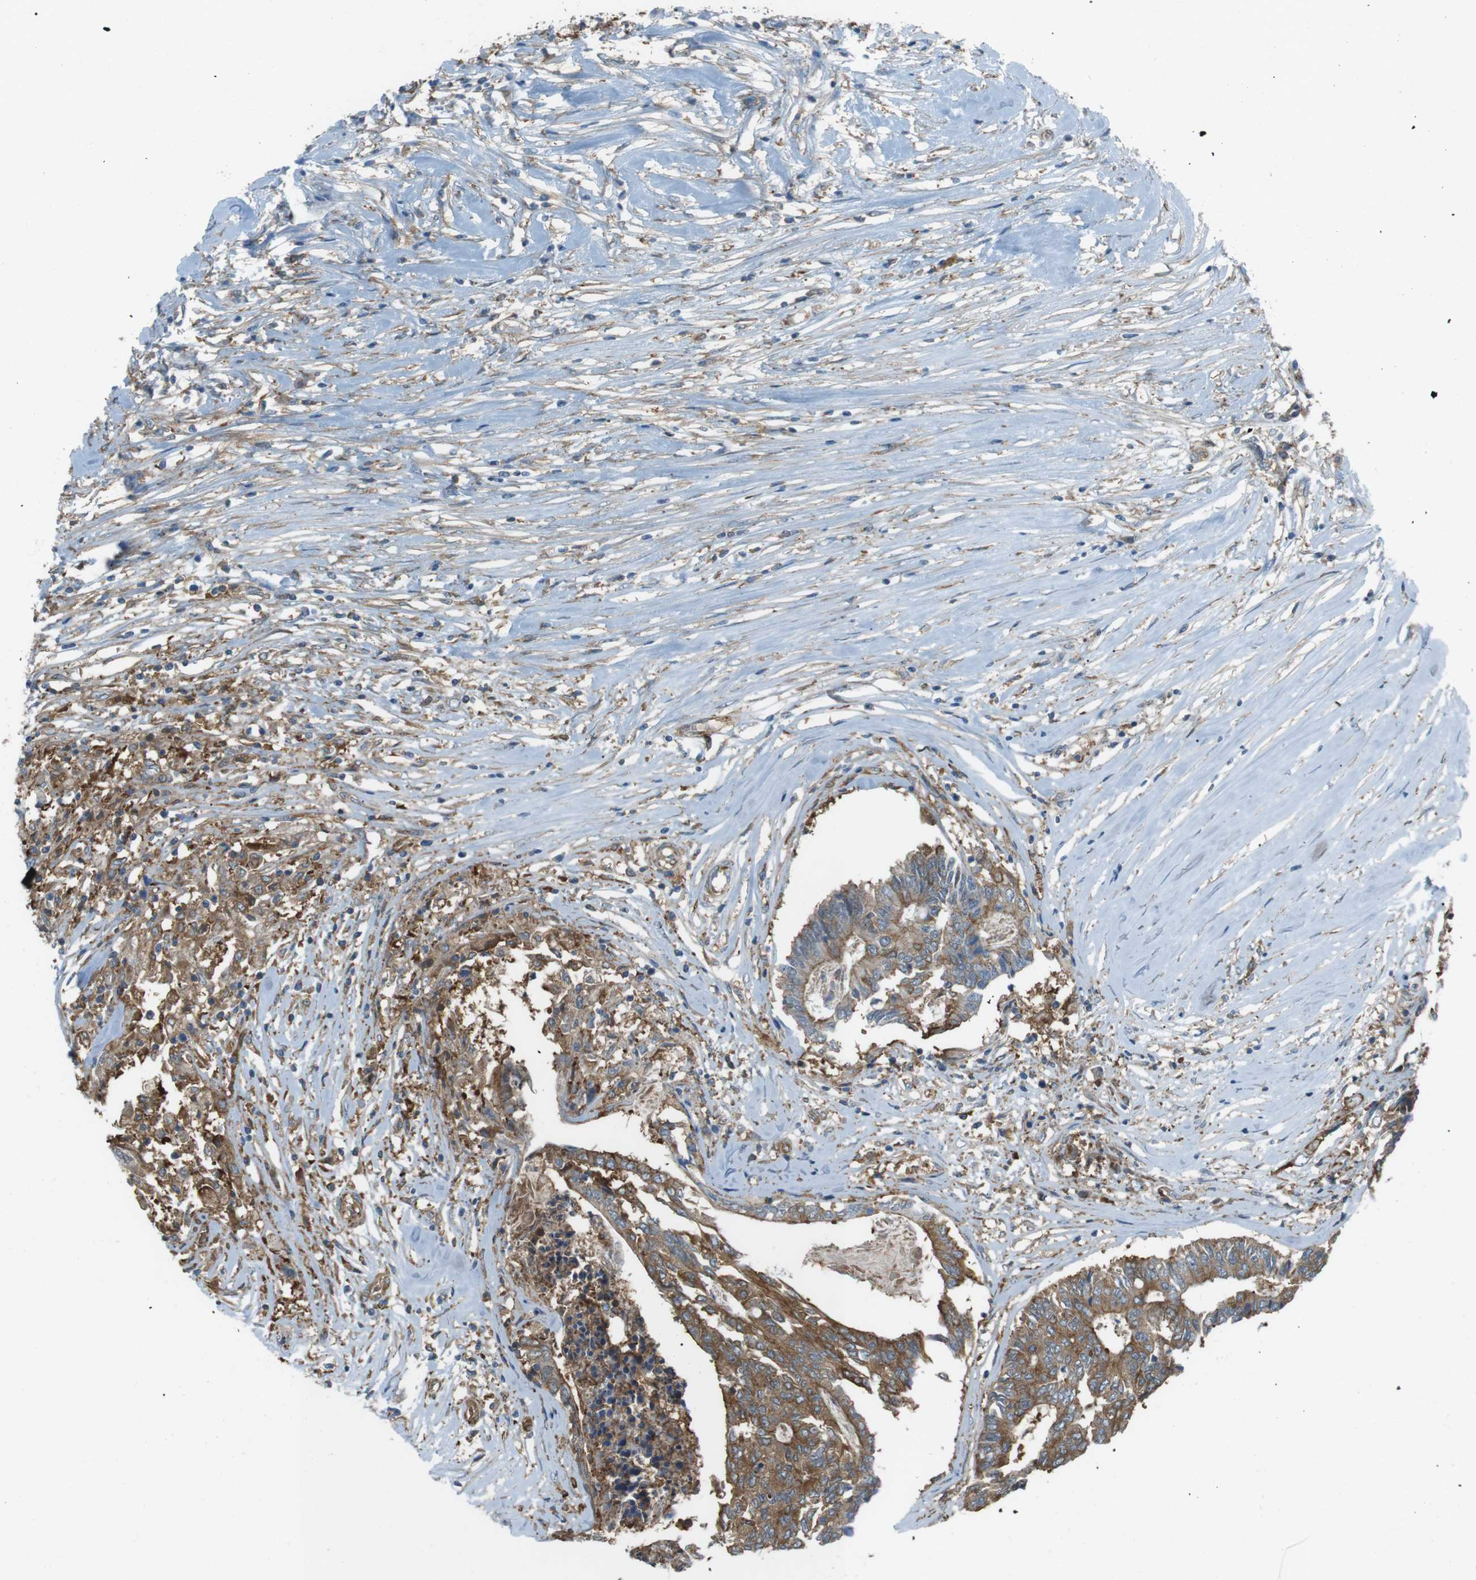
{"staining": {"intensity": "moderate", "quantity": ">75%", "location": "cytoplasmic/membranous"}, "tissue": "colorectal cancer", "cell_type": "Tumor cells", "image_type": "cancer", "snomed": [{"axis": "morphology", "description": "Adenocarcinoma, NOS"}, {"axis": "topography", "description": "Rectum"}], "caption": "Tumor cells reveal medium levels of moderate cytoplasmic/membranous expression in about >75% of cells in human colorectal adenocarcinoma. (DAB (3,3'-diaminobenzidine) IHC, brown staining for protein, blue staining for nuclei).", "gene": "PEPD", "patient": {"sex": "male", "age": 63}}